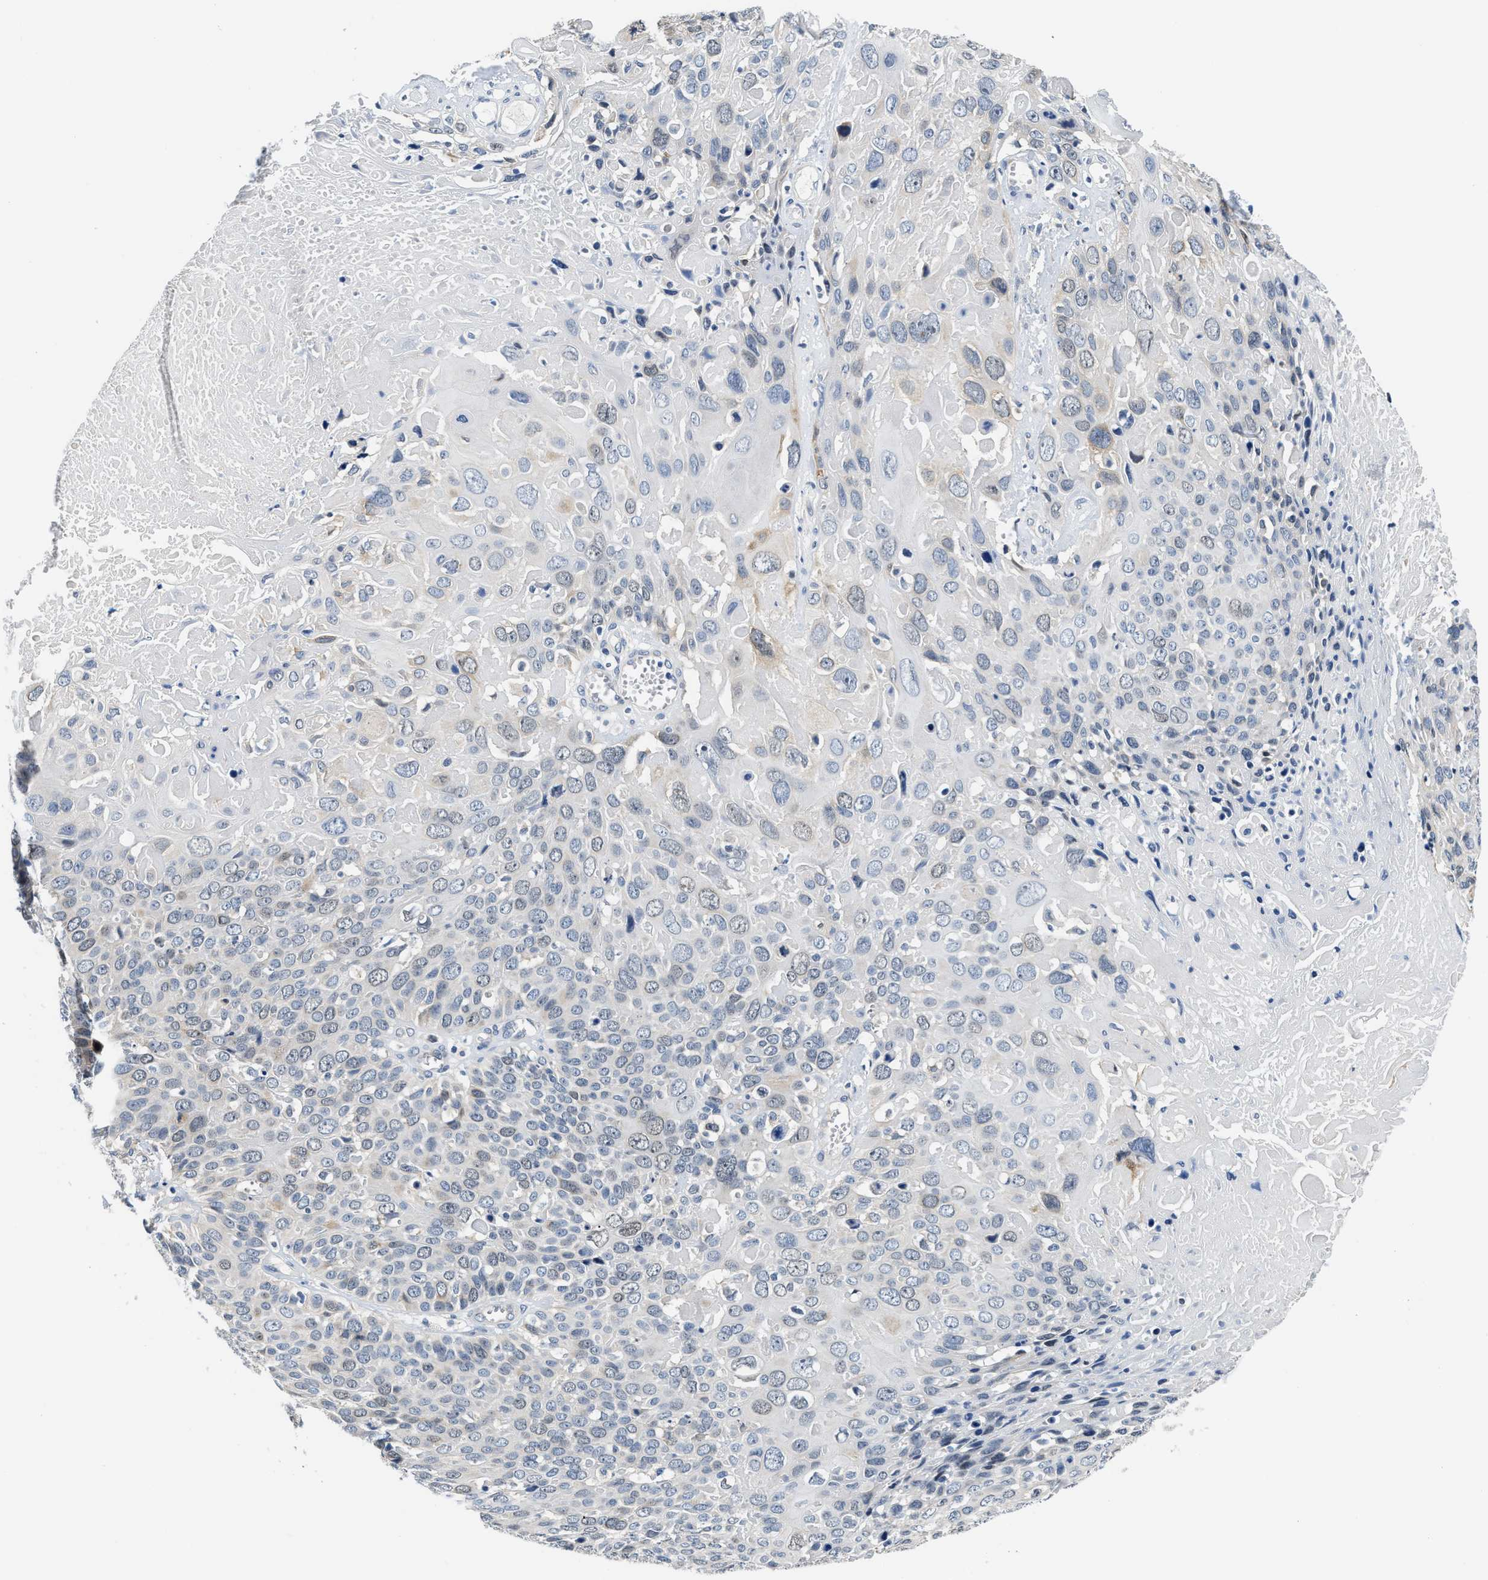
{"staining": {"intensity": "weak", "quantity": "<25%", "location": "cytoplasmic/membranous"}, "tissue": "cervical cancer", "cell_type": "Tumor cells", "image_type": "cancer", "snomed": [{"axis": "morphology", "description": "Squamous cell carcinoma, NOS"}, {"axis": "topography", "description": "Cervix"}], "caption": "Immunohistochemical staining of cervical cancer (squamous cell carcinoma) shows no significant expression in tumor cells. (Brightfield microscopy of DAB (3,3'-diaminobenzidine) IHC at high magnification).", "gene": "CLGN", "patient": {"sex": "female", "age": 74}}